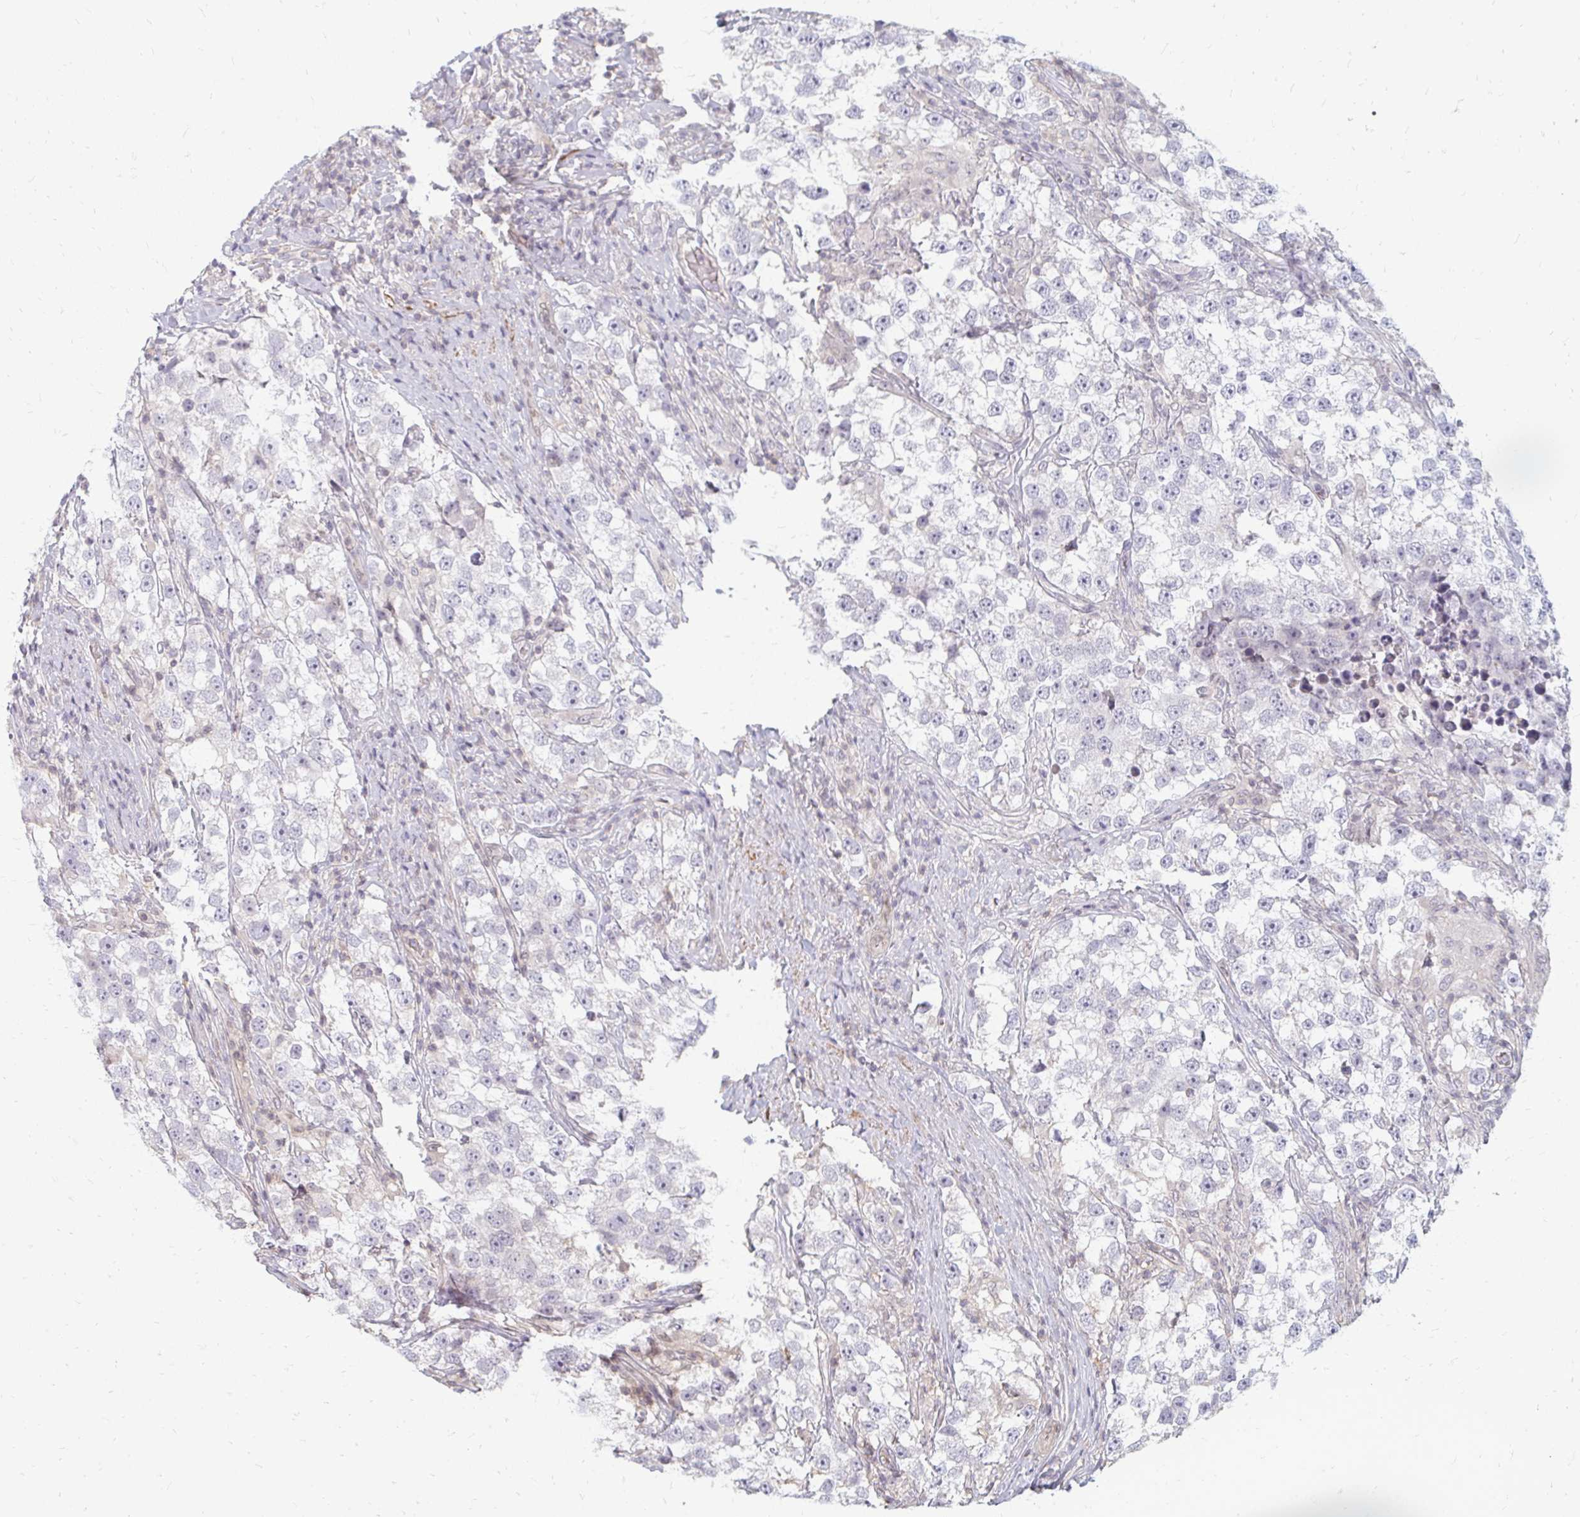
{"staining": {"intensity": "negative", "quantity": "none", "location": "none"}, "tissue": "testis cancer", "cell_type": "Tumor cells", "image_type": "cancer", "snomed": [{"axis": "morphology", "description": "Seminoma, NOS"}, {"axis": "topography", "description": "Testis"}], "caption": "DAB immunohistochemical staining of seminoma (testis) reveals no significant expression in tumor cells. (DAB IHC, high magnification).", "gene": "GPC5", "patient": {"sex": "male", "age": 46}}